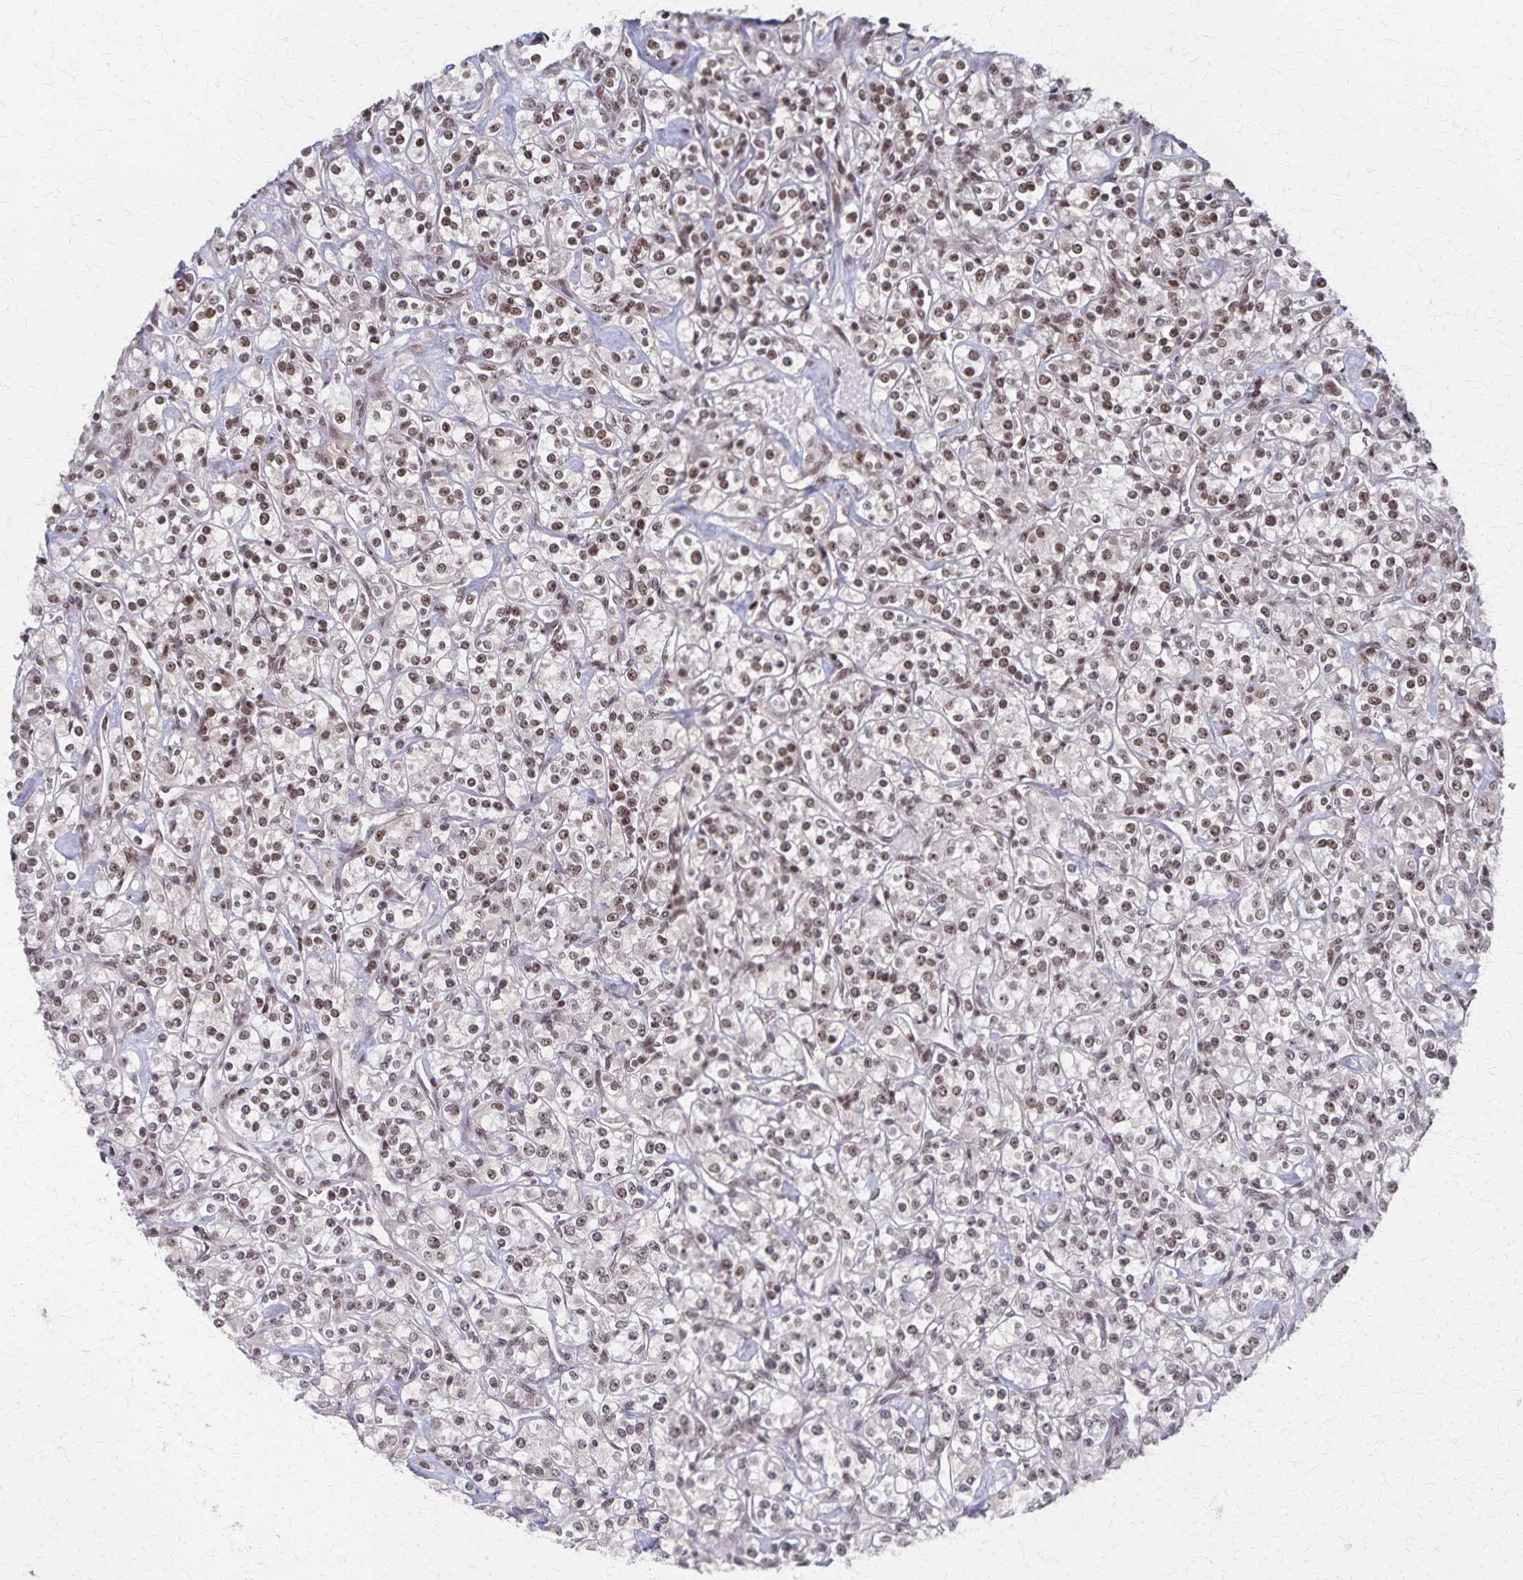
{"staining": {"intensity": "moderate", "quantity": ">75%", "location": "nuclear"}, "tissue": "renal cancer", "cell_type": "Tumor cells", "image_type": "cancer", "snomed": [{"axis": "morphology", "description": "Adenocarcinoma, NOS"}, {"axis": "topography", "description": "Kidney"}], "caption": "This micrograph reveals immunohistochemistry (IHC) staining of human renal adenocarcinoma, with medium moderate nuclear expression in about >75% of tumor cells.", "gene": "GTF2B", "patient": {"sex": "male", "age": 77}}